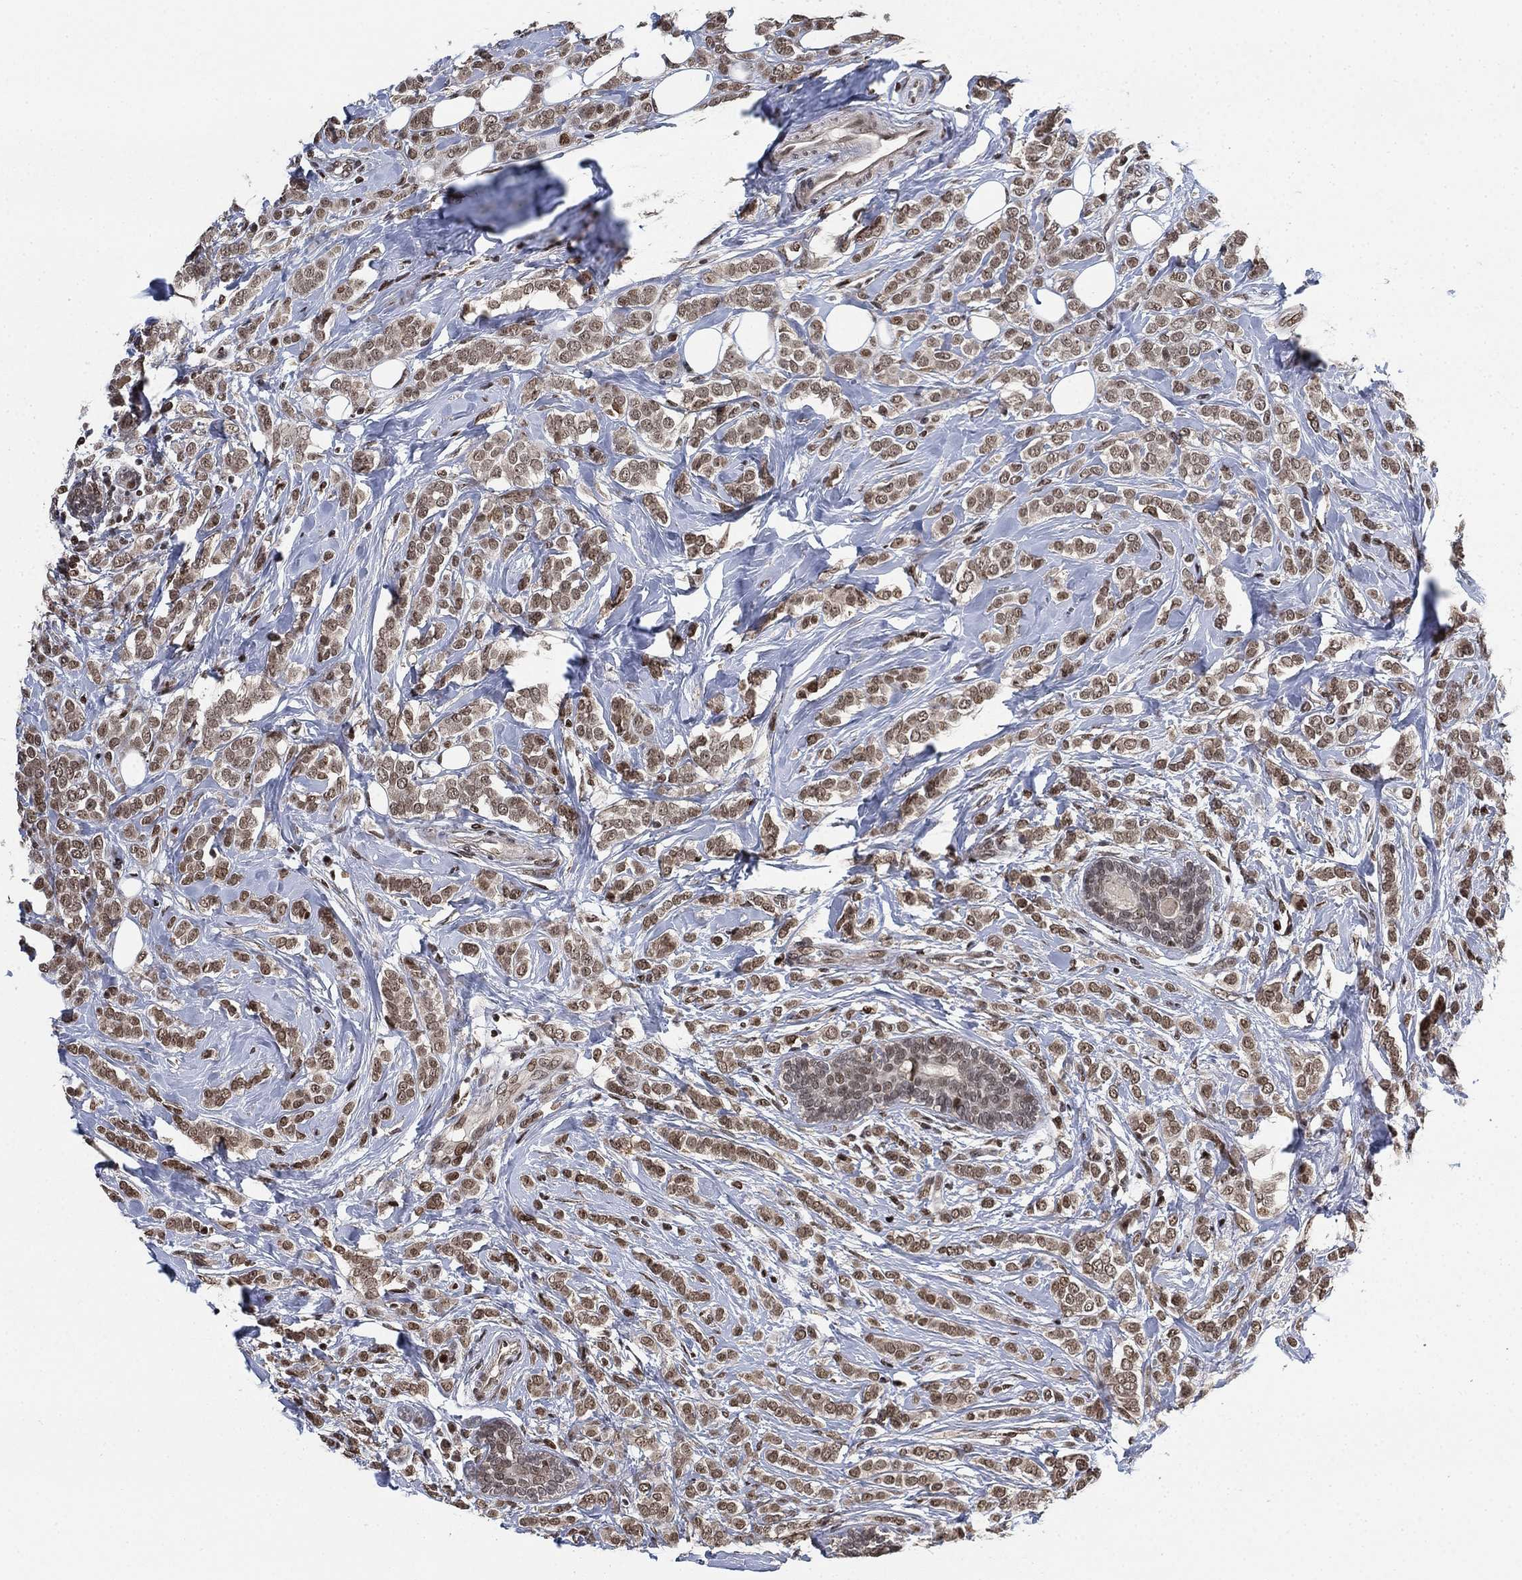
{"staining": {"intensity": "moderate", "quantity": "25%-75%", "location": "nuclear"}, "tissue": "breast cancer", "cell_type": "Tumor cells", "image_type": "cancer", "snomed": [{"axis": "morphology", "description": "Lobular carcinoma"}, {"axis": "topography", "description": "Breast"}], "caption": "Breast lobular carcinoma stained with DAB (3,3'-diaminobenzidine) immunohistochemistry reveals medium levels of moderate nuclear staining in about 25%-75% of tumor cells.", "gene": "ZSCAN30", "patient": {"sex": "female", "age": 49}}